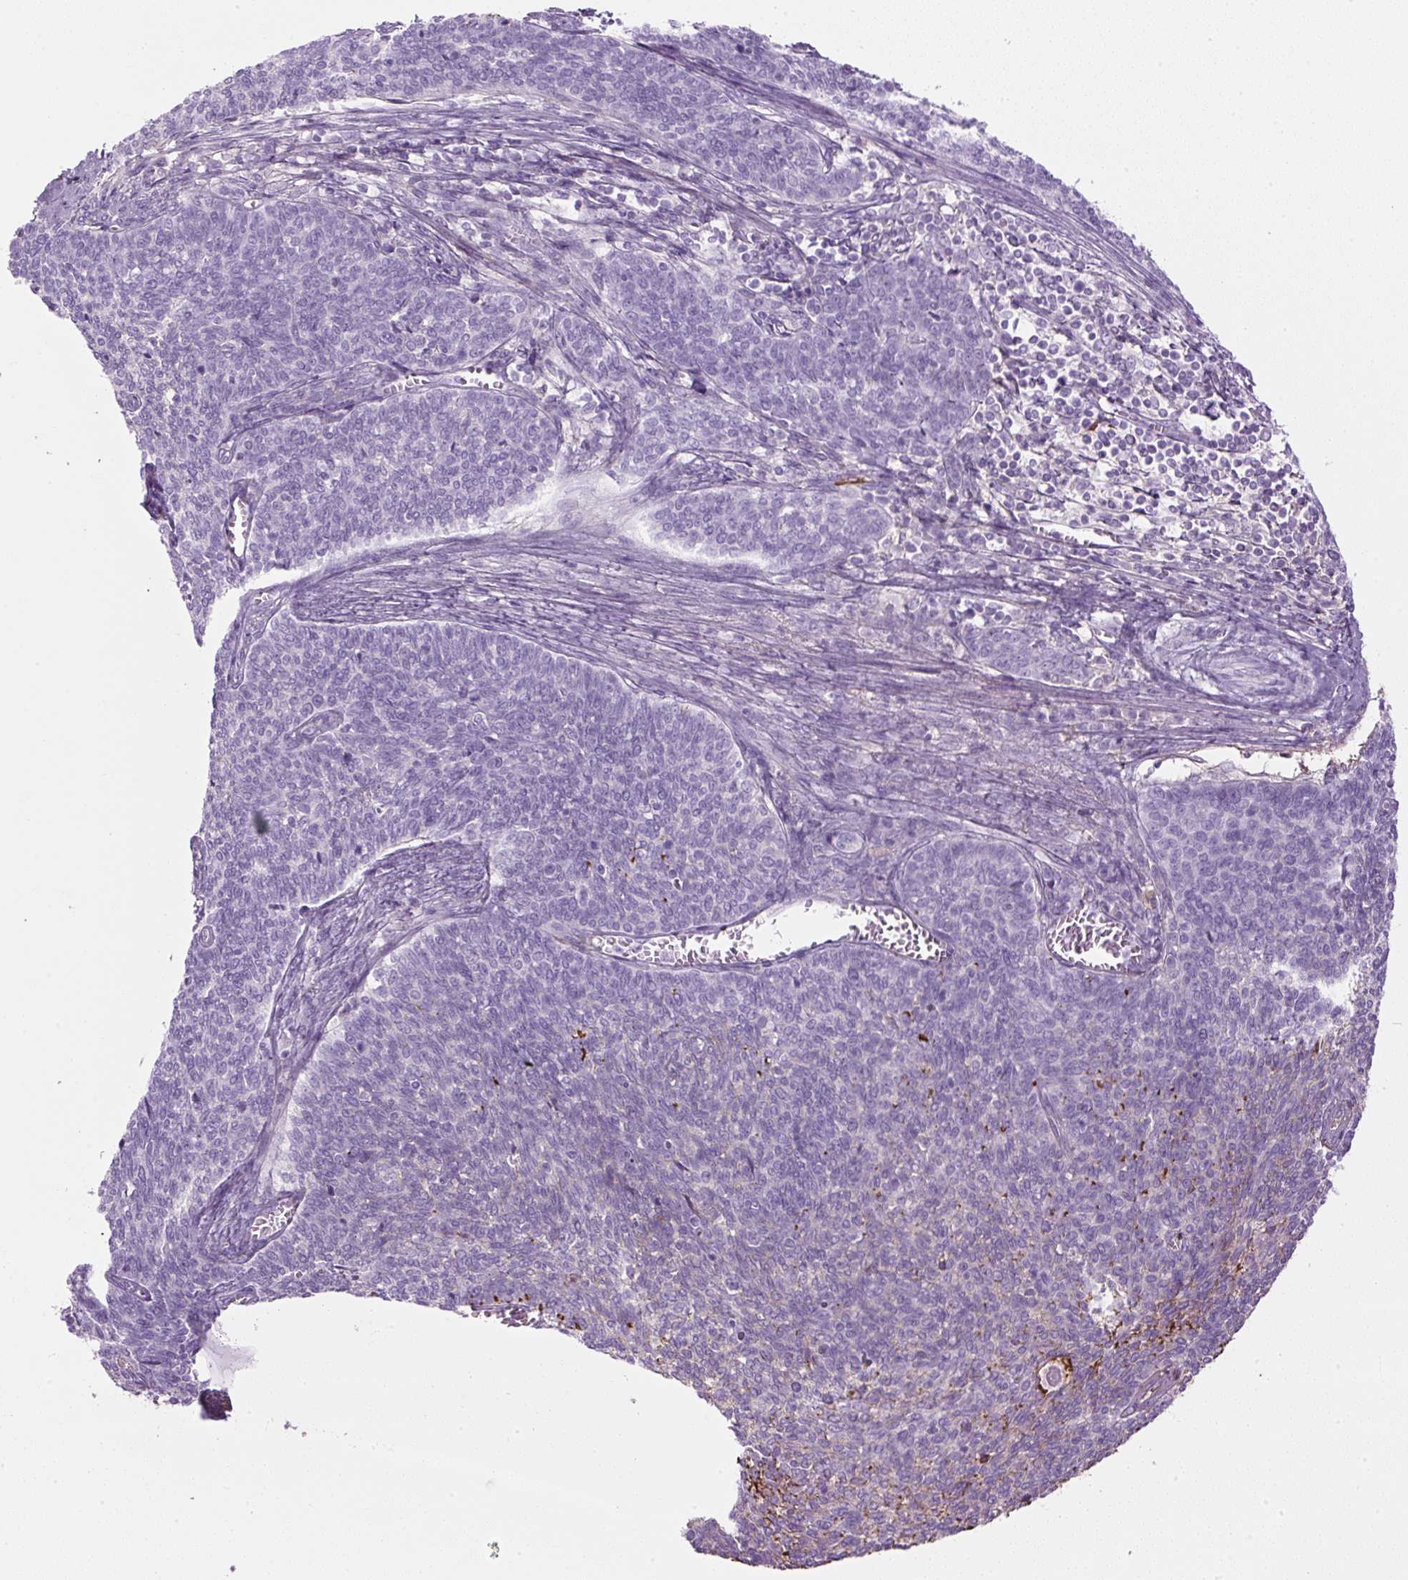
{"staining": {"intensity": "negative", "quantity": "none", "location": "none"}, "tissue": "cervical cancer", "cell_type": "Tumor cells", "image_type": "cancer", "snomed": [{"axis": "morphology", "description": "Squamous cell carcinoma, NOS"}, {"axis": "topography", "description": "Cervix"}], "caption": "Immunohistochemical staining of cervical cancer displays no significant expression in tumor cells. The staining is performed using DAB brown chromogen with nuclei counter-stained in using hematoxylin.", "gene": "APOA1", "patient": {"sex": "female", "age": 39}}